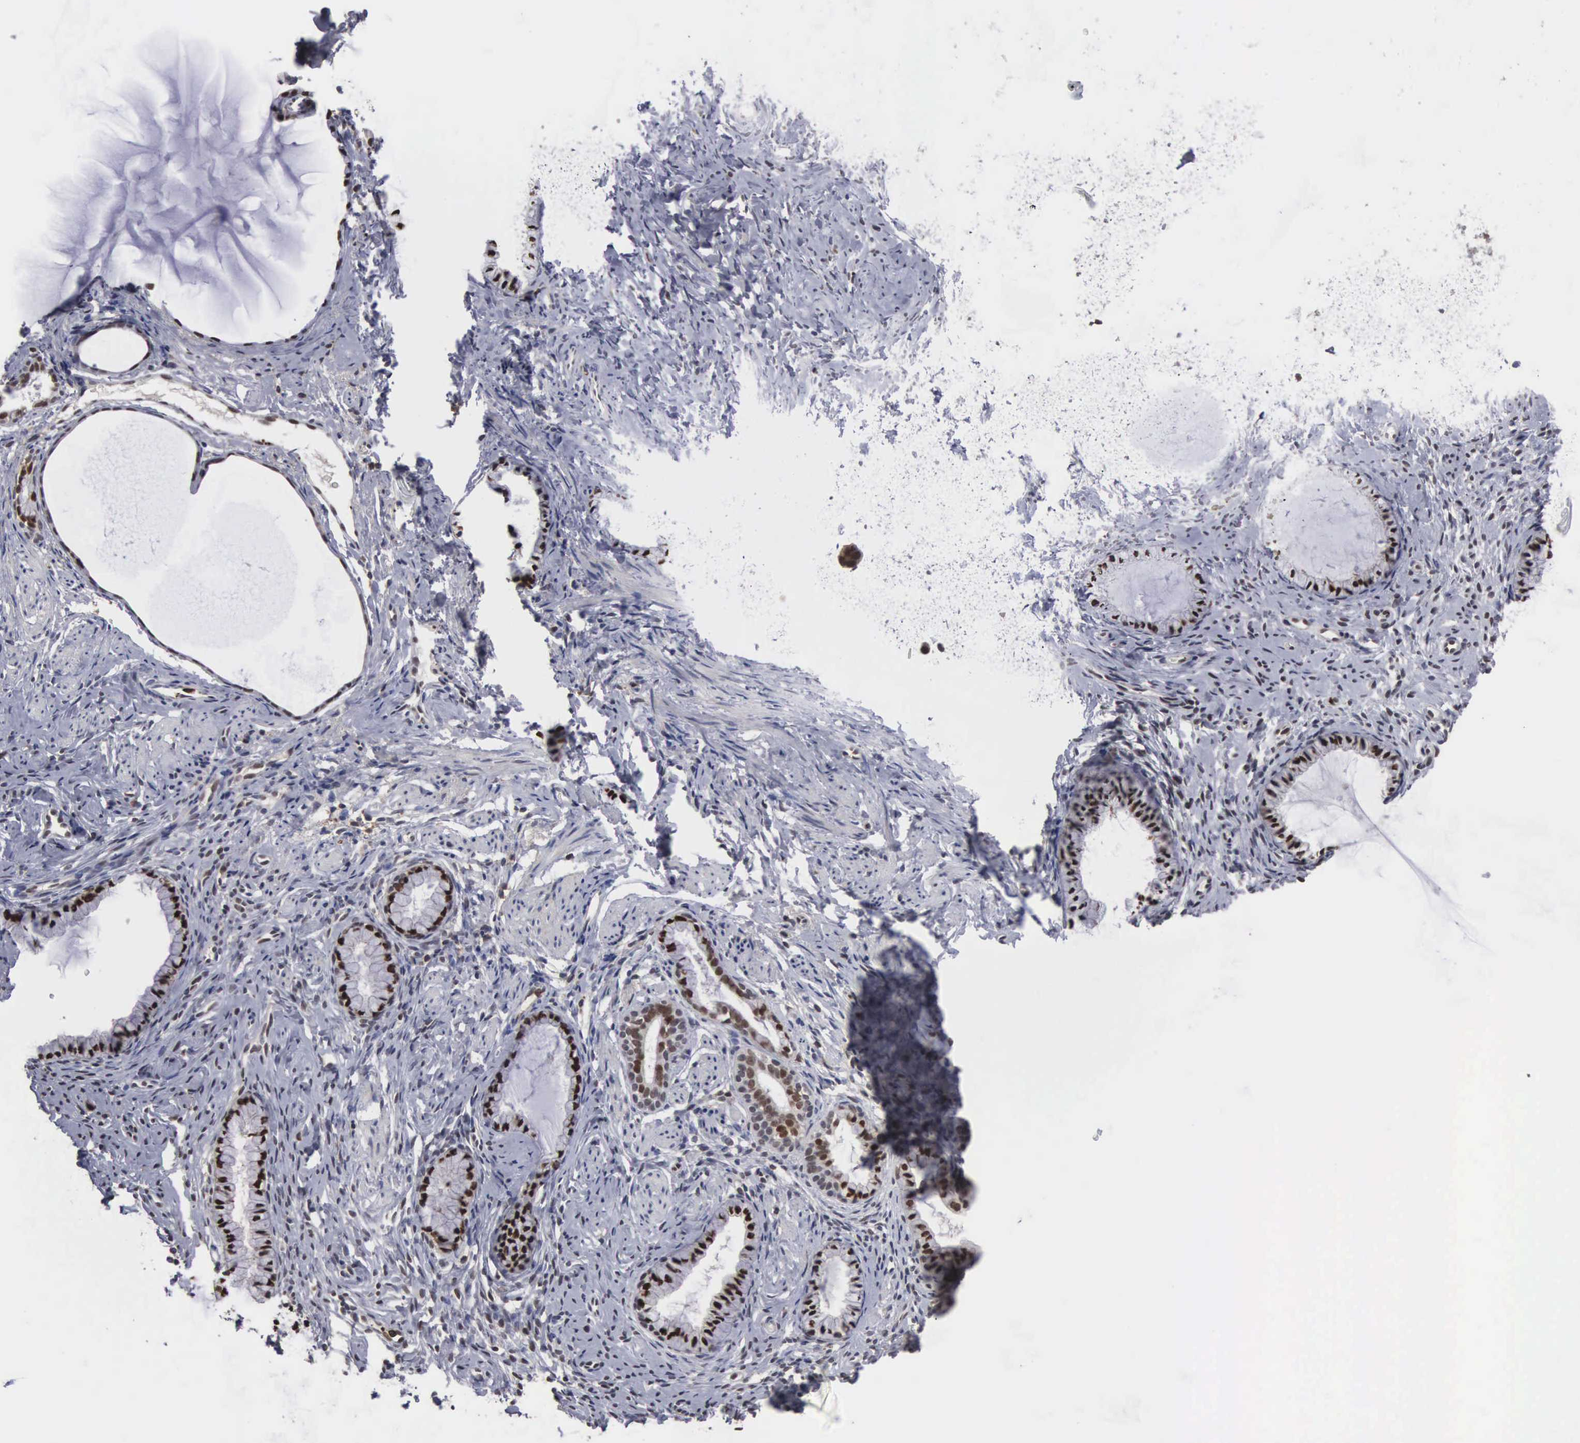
{"staining": {"intensity": "strong", "quantity": ">75%", "location": "nuclear"}, "tissue": "cervix", "cell_type": "Glandular cells", "image_type": "normal", "snomed": [{"axis": "morphology", "description": "Normal tissue, NOS"}, {"axis": "topography", "description": "Cervix"}], "caption": "Protein analysis of benign cervix reveals strong nuclear staining in about >75% of glandular cells. The protein of interest is shown in brown color, while the nuclei are stained blue.", "gene": "TRMT5", "patient": {"sex": "female", "age": 70}}